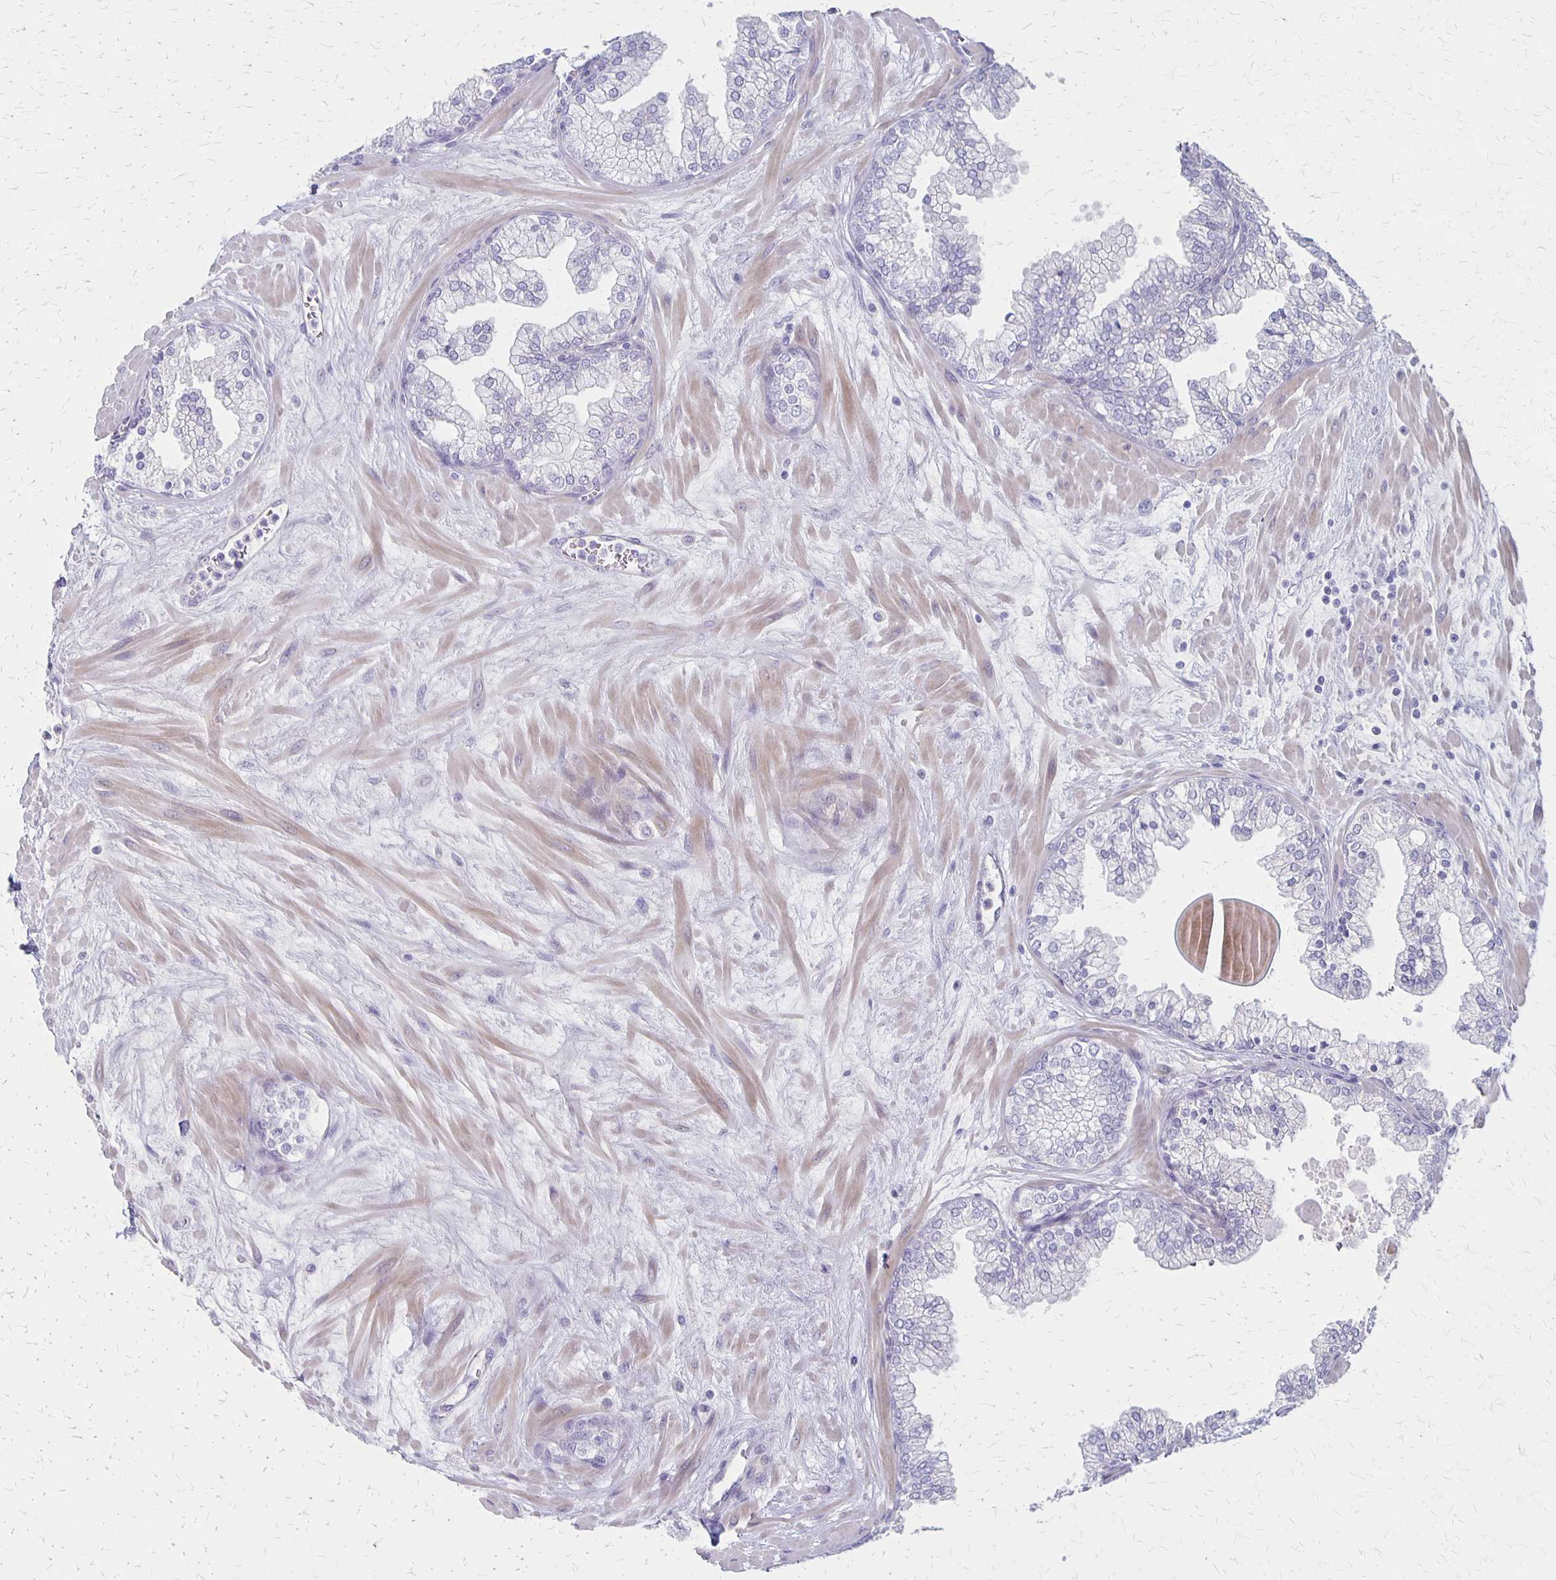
{"staining": {"intensity": "negative", "quantity": "none", "location": "none"}, "tissue": "prostate", "cell_type": "Glandular cells", "image_type": "normal", "snomed": [{"axis": "morphology", "description": "Normal tissue, NOS"}, {"axis": "topography", "description": "Prostate"}, {"axis": "topography", "description": "Peripheral nerve tissue"}], "caption": "A high-resolution histopathology image shows immunohistochemistry (IHC) staining of unremarkable prostate, which reveals no significant staining in glandular cells. The staining was performed using DAB (3,3'-diaminobenzidine) to visualize the protein expression in brown, while the nuclei were stained in blue with hematoxylin (Magnification: 20x).", "gene": "HOMER1", "patient": {"sex": "male", "age": 61}}